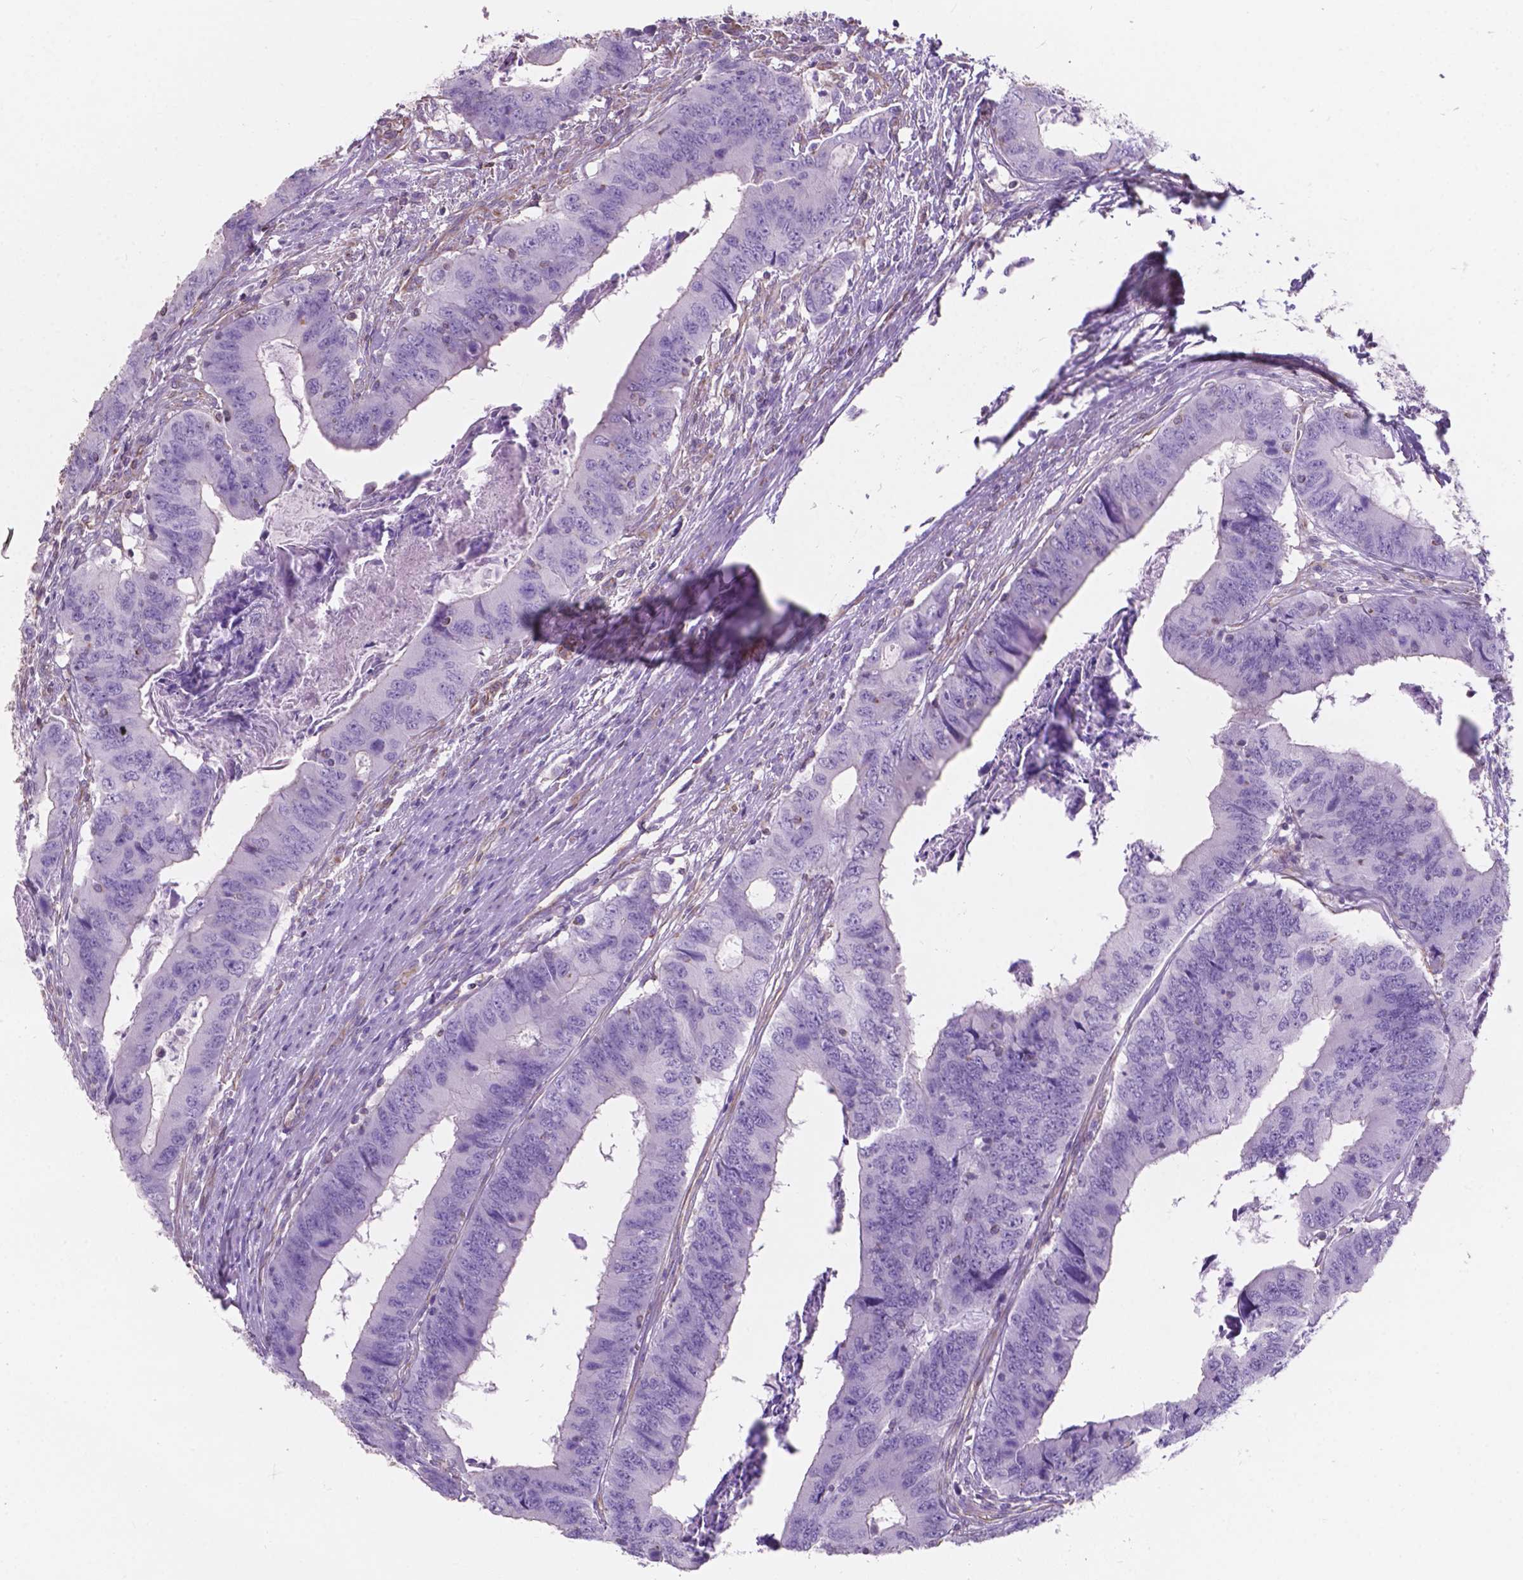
{"staining": {"intensity": "negative", "quantity": "none", "location": "none"}, "tissue": "colorectal cancer", "cell_type": "Tumor cells", "image_type": "cancer", "snomed": [{"axis": "morphology", "description": "Adenocarcinoma, NOS"}, {"axis": "topography", "description": "Colon"}], "caption": "There is no significant staining in tumor cells of colorectal cancer.", "gene": "AMOT", "patient": {"sex": "male", "age": 53}}